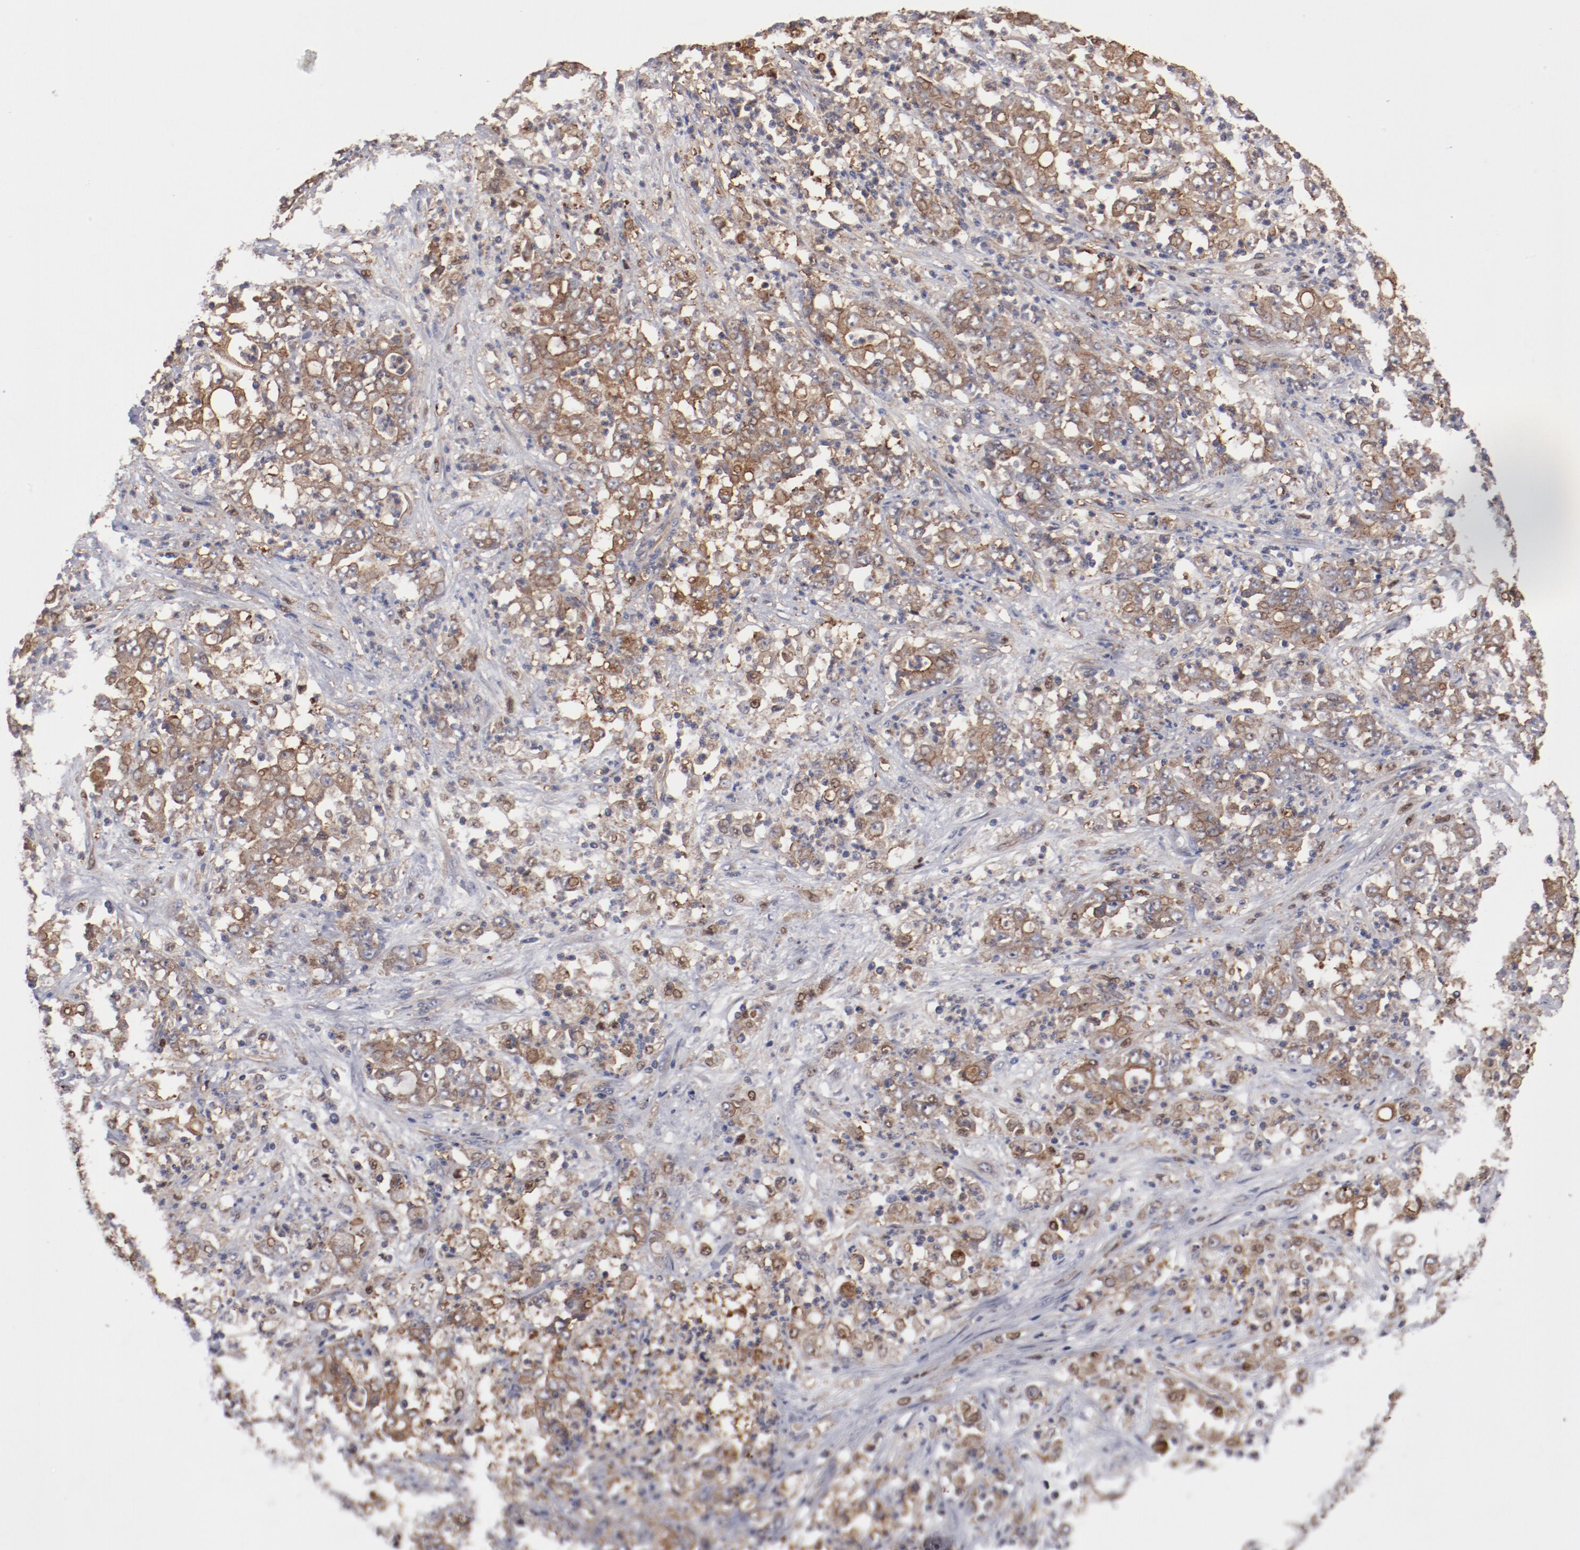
{"staining": {"intensity": "moderate", "quantity": ">75%", "location": "cytoplasmic/membranous"}, "tissue": "stomach cancer", "cell_type": "Tumor cells", "image_type": "cancer", "snomed": [{"axis": "morphology", "description": "Adenocarcinoma, NOS"}, {"axis": "topography", "description": "Stomach, lower"}], "caption": "High-power microscopy captured an immunohistochemistry histopathology image of stomach cancer (adenocarcinoma), revealing moderate cytoplasmic/membranous staining in approximately >75% of tumor cells.", "gene": "DNAAF2", "patient": {"sex": "female", "age": 71}}